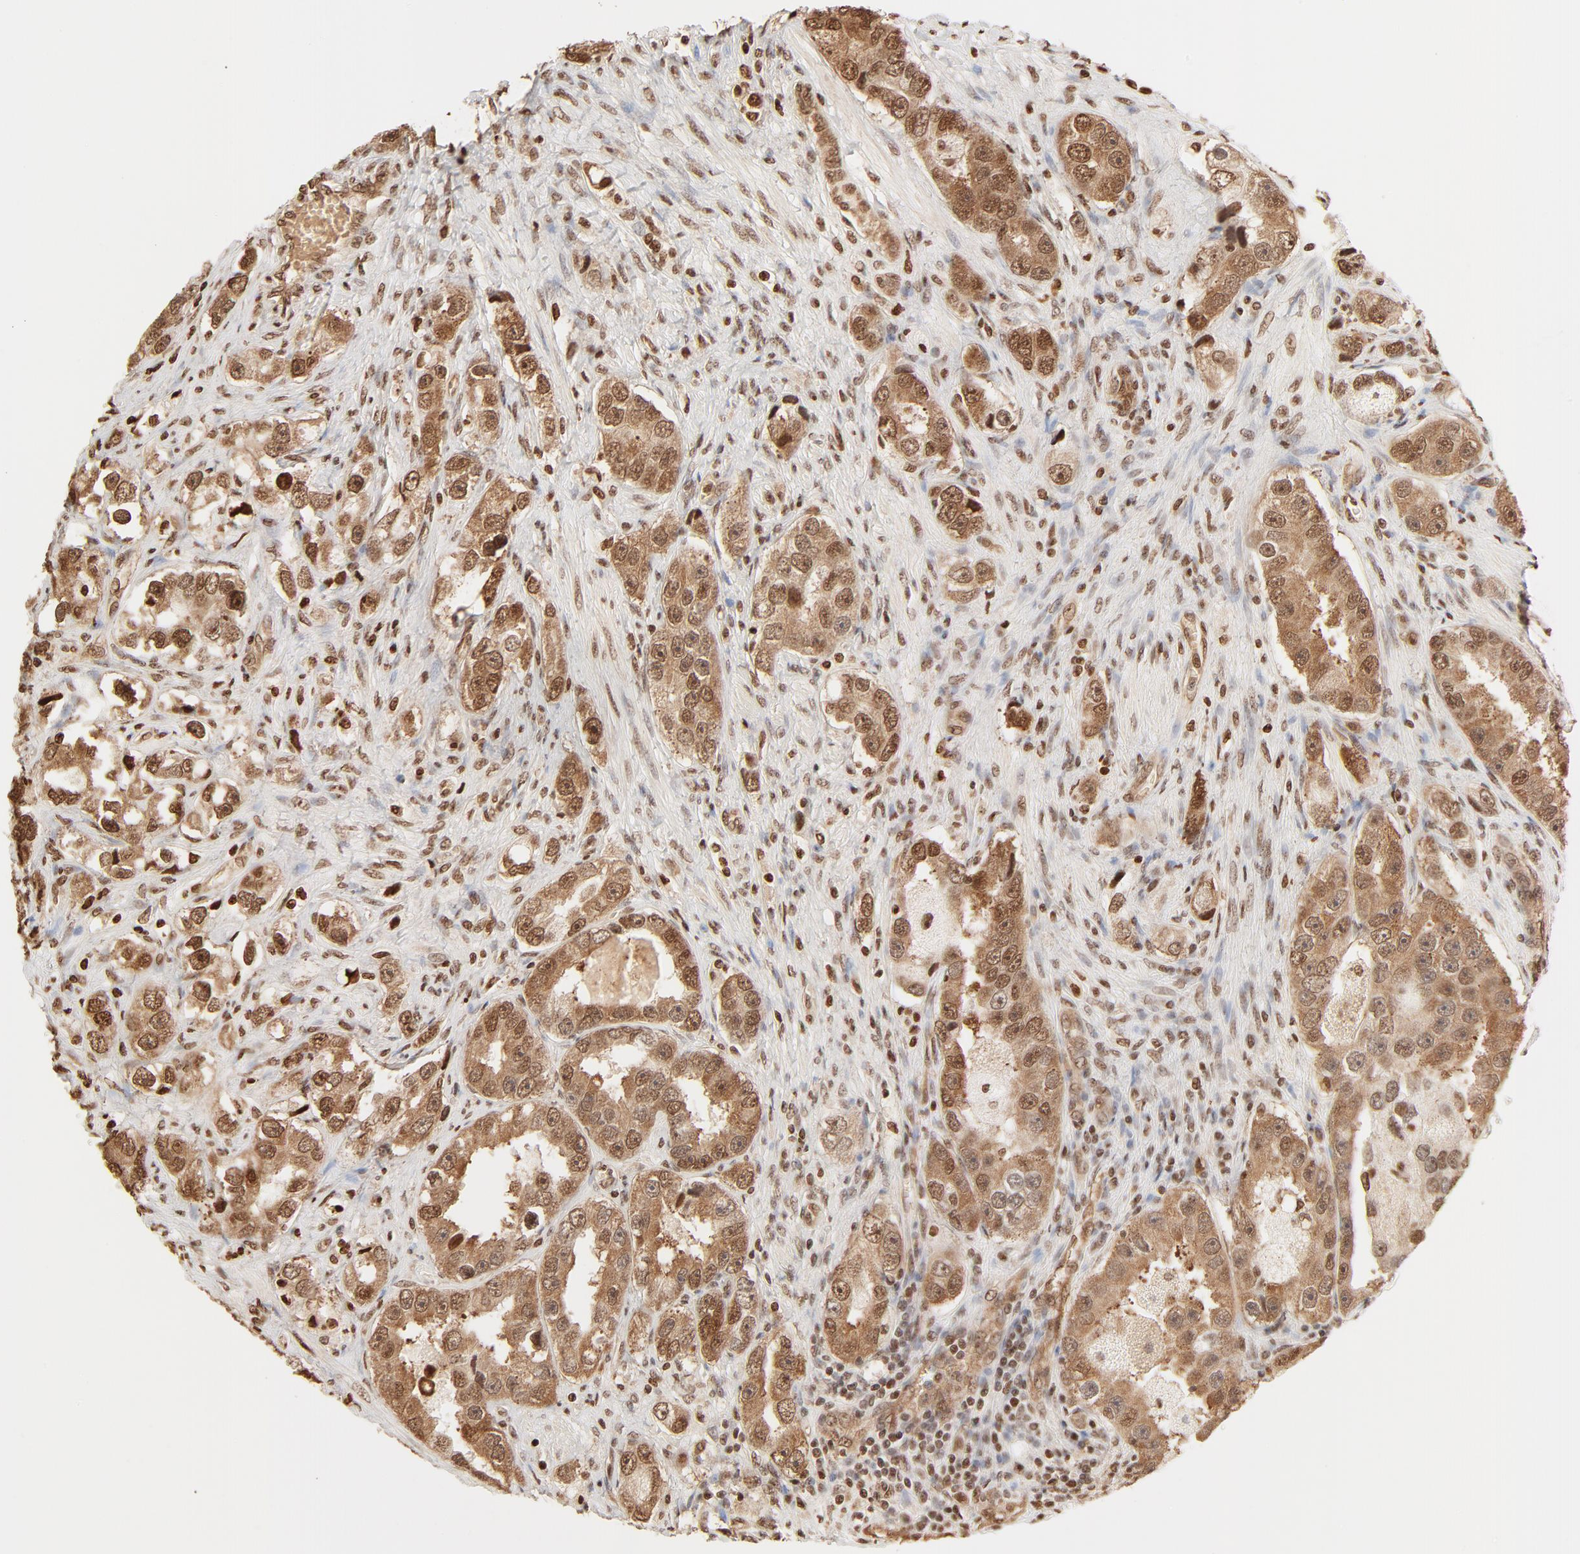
{"staining": {"intensity": "strong", "quantity": ">75%", "location": "cytoplasmic/membranous"}, "tissue": "prostate cancer", "cell_type": "Tumor cells", "image_type": "cancer", "snomed": [{"axis": "morphology", "description": "Adenocarcinoma, High grade"}, {"axis": "topography", "description": "Prostate"}], "caption": "The micrograph reveals staining of prostate cancer, revealing strong cytoplasmic/membranous protein expression (brown color) within tumor cells.", "gene": "FAM50A", "patient": {"sex": "male", "age": 63}}